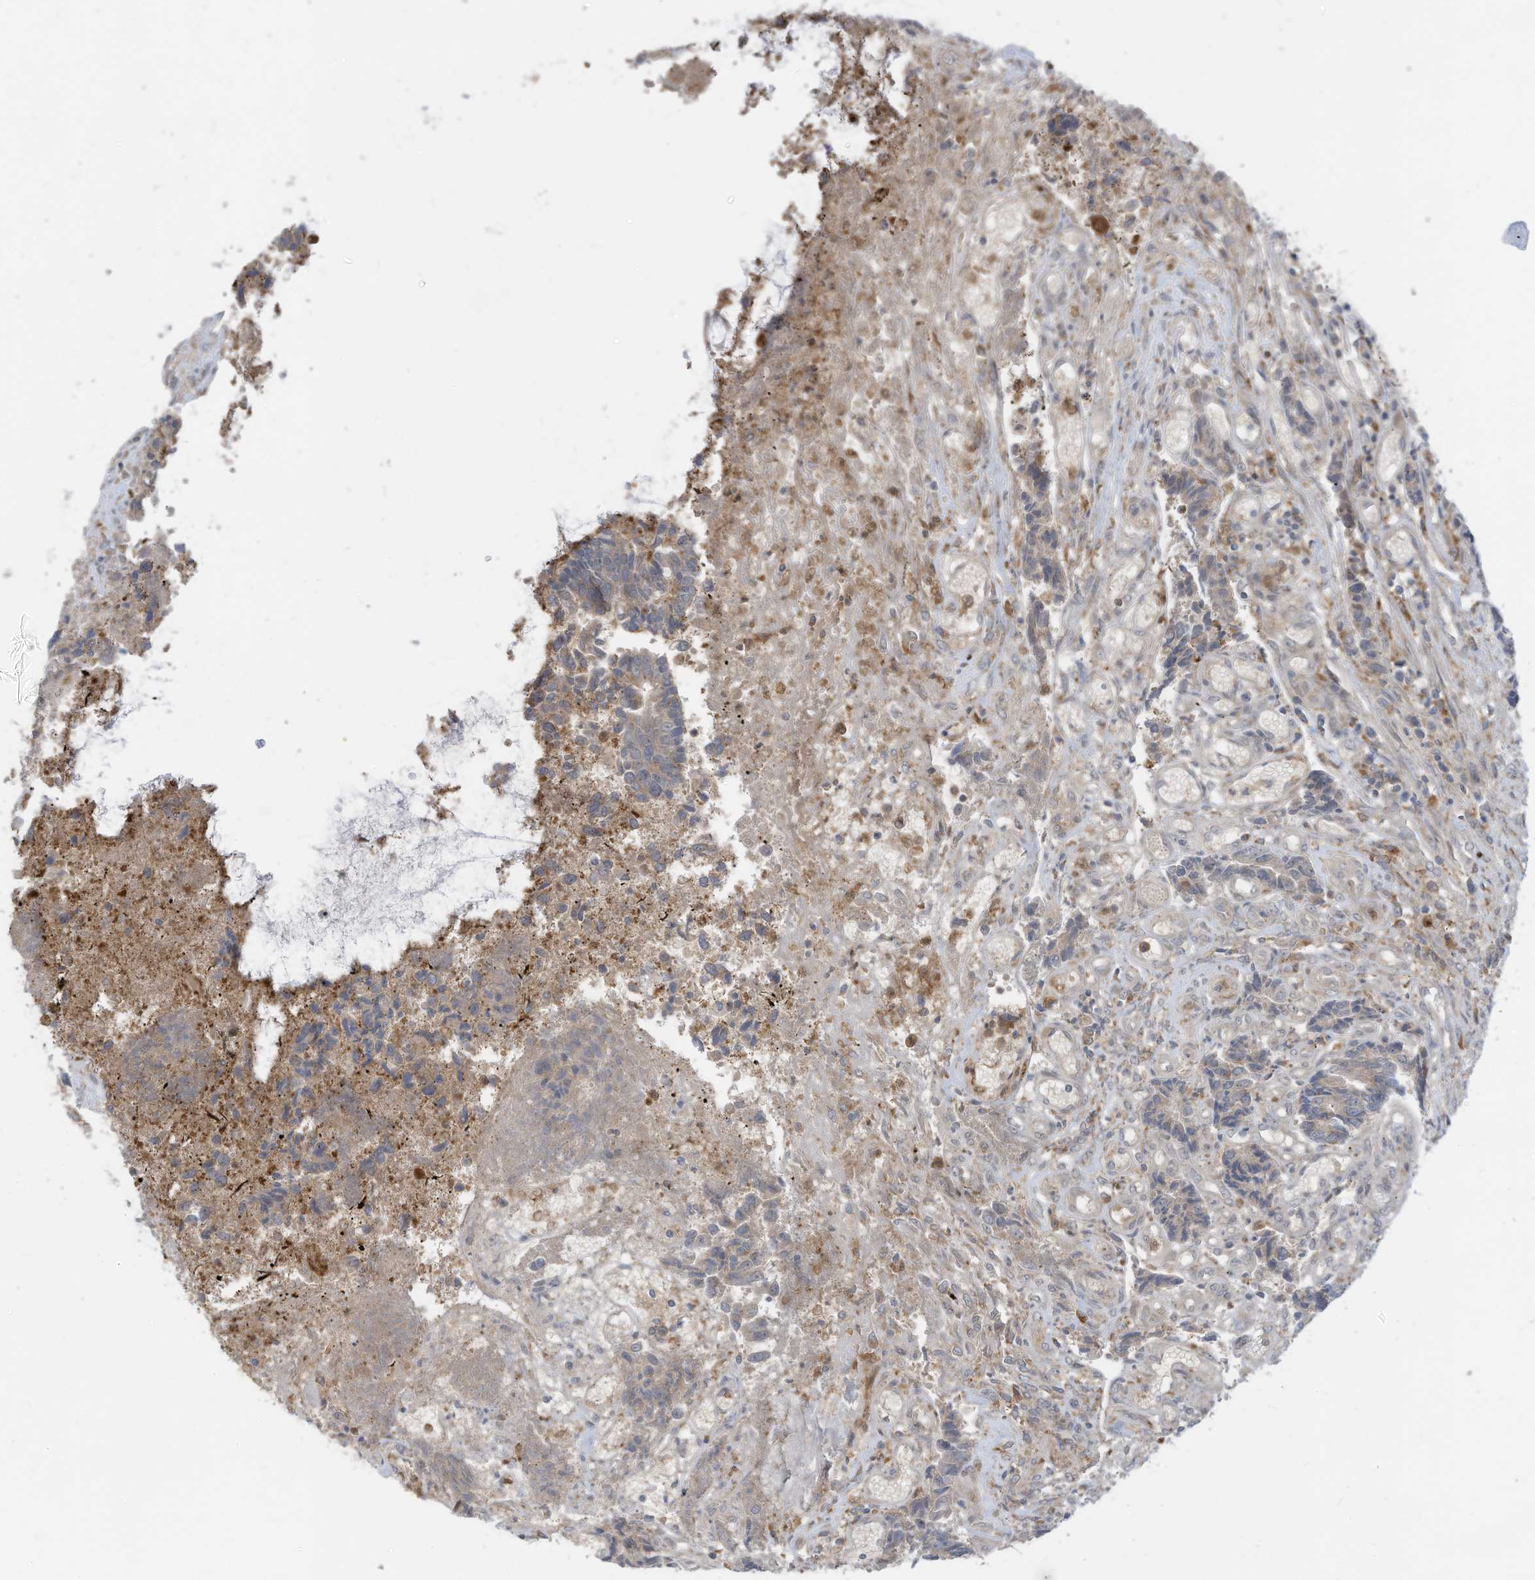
{"staining": {"intensity": "weak", "quantity": "<25%", "location": "cytoplasmic/membranous"}, "tissue": "colorectal cancer", "cell_type": "Tumor cells", "image_type": "cancer", "snomed": [{"axis": "morphology", "description": "Adenocarcinoma, NOS"}, {"axis": "topography", "description": "Rectum"}], "caption": "A photomicrograph of colorectal cancer (adenocarcinoma) stained for a protein shows no brown staining in tumor cells.", "gene": "DZIP3", "patient": {"sex": "male", "age": 84}}